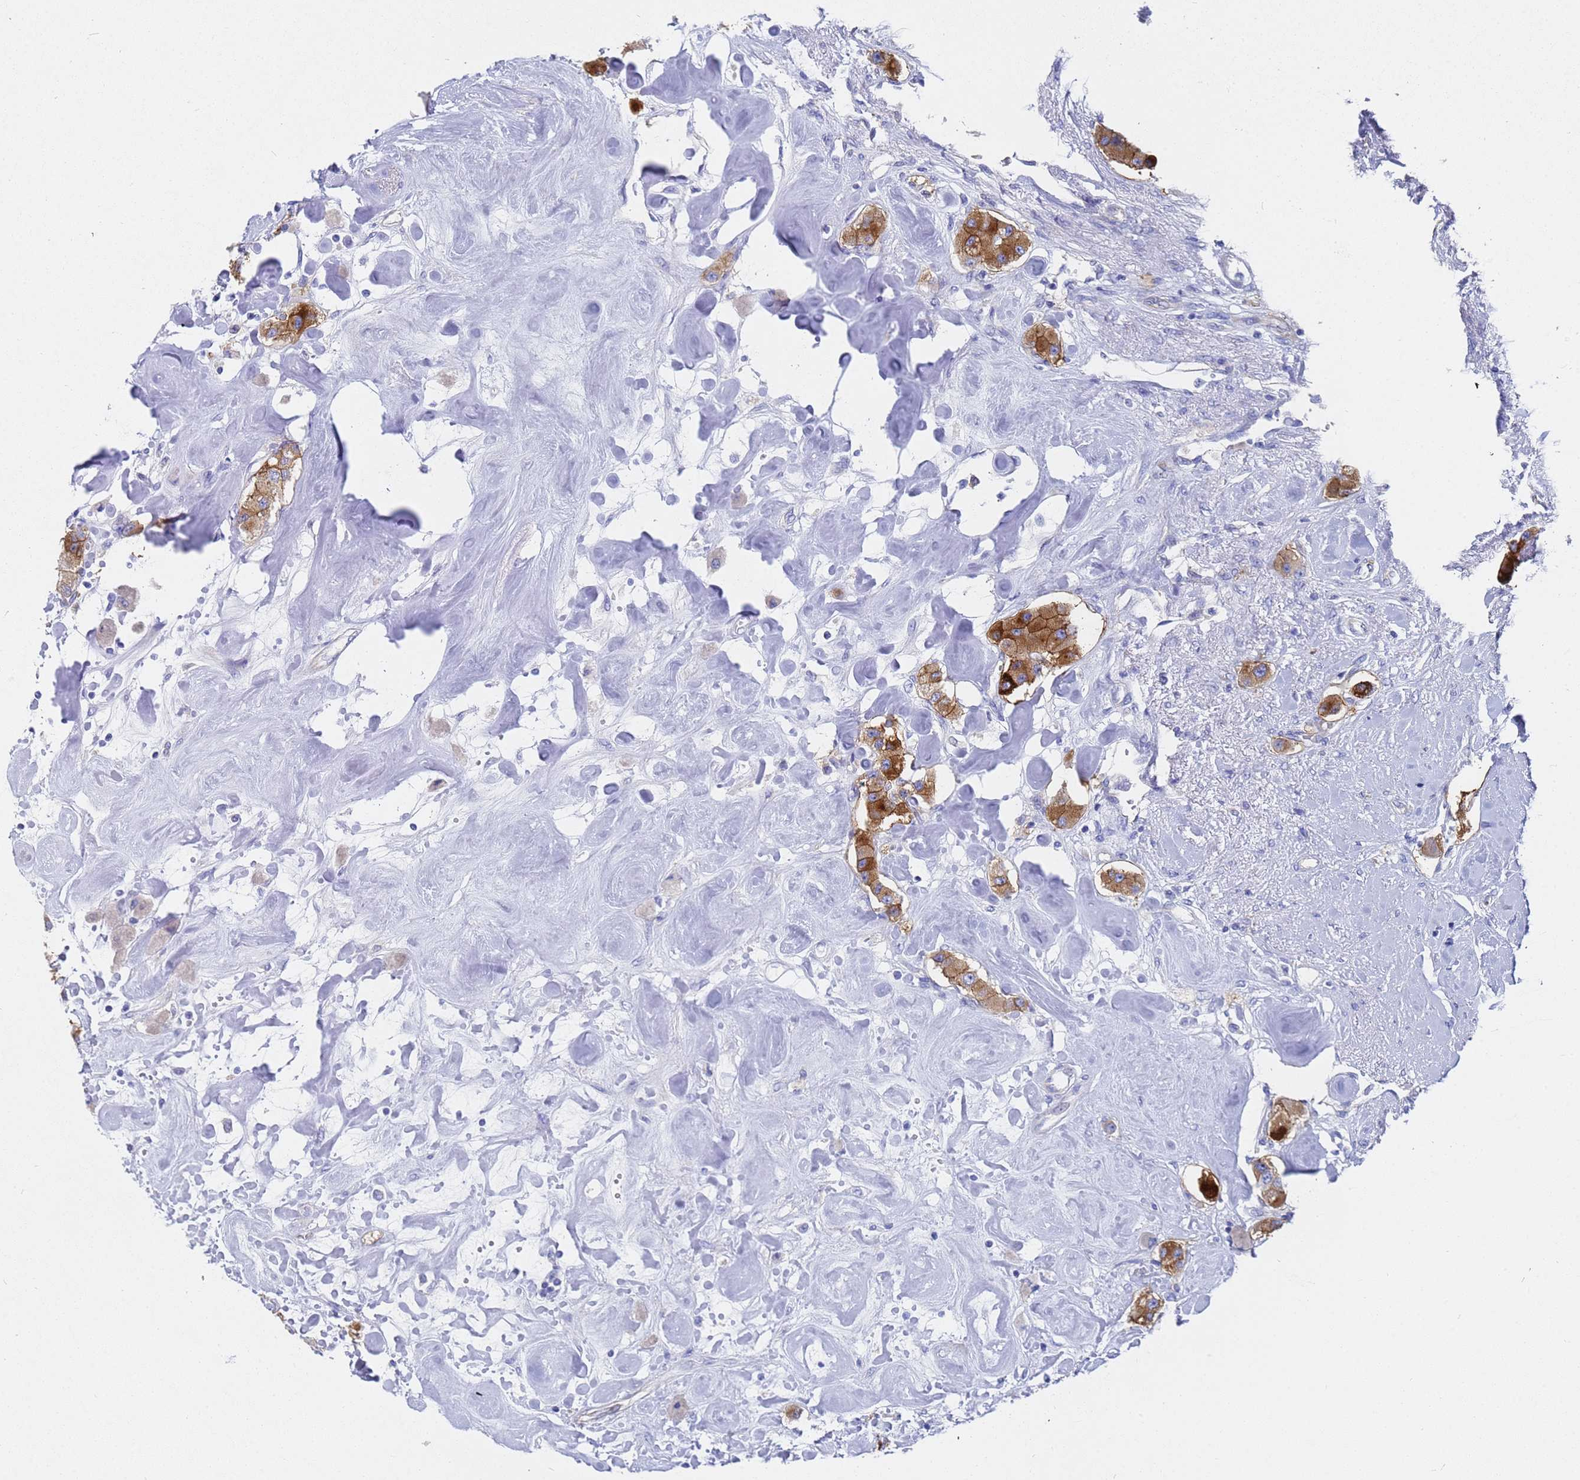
{"staining": {"intensity": "strong", "quantity": ">75%", "location": "cytoplasmic/membranous"}, "tissue": "carcinoid", "cell_type": "Tumor cells", "image_type": "cancer", "snomed": [{"axis": "morphology", "description": "Carcinoid, malignant, NOS"}, {"axis": "topography", "description": "Pancreas"}], "caption": "Carcinoid was stained to show a protein in brown. There is high levels of strong cytoplasmic/membranous expression in about >75% of tumor cells.", "gene": "TM4SF4", "patient": {"sex": "male", "age": 41}}